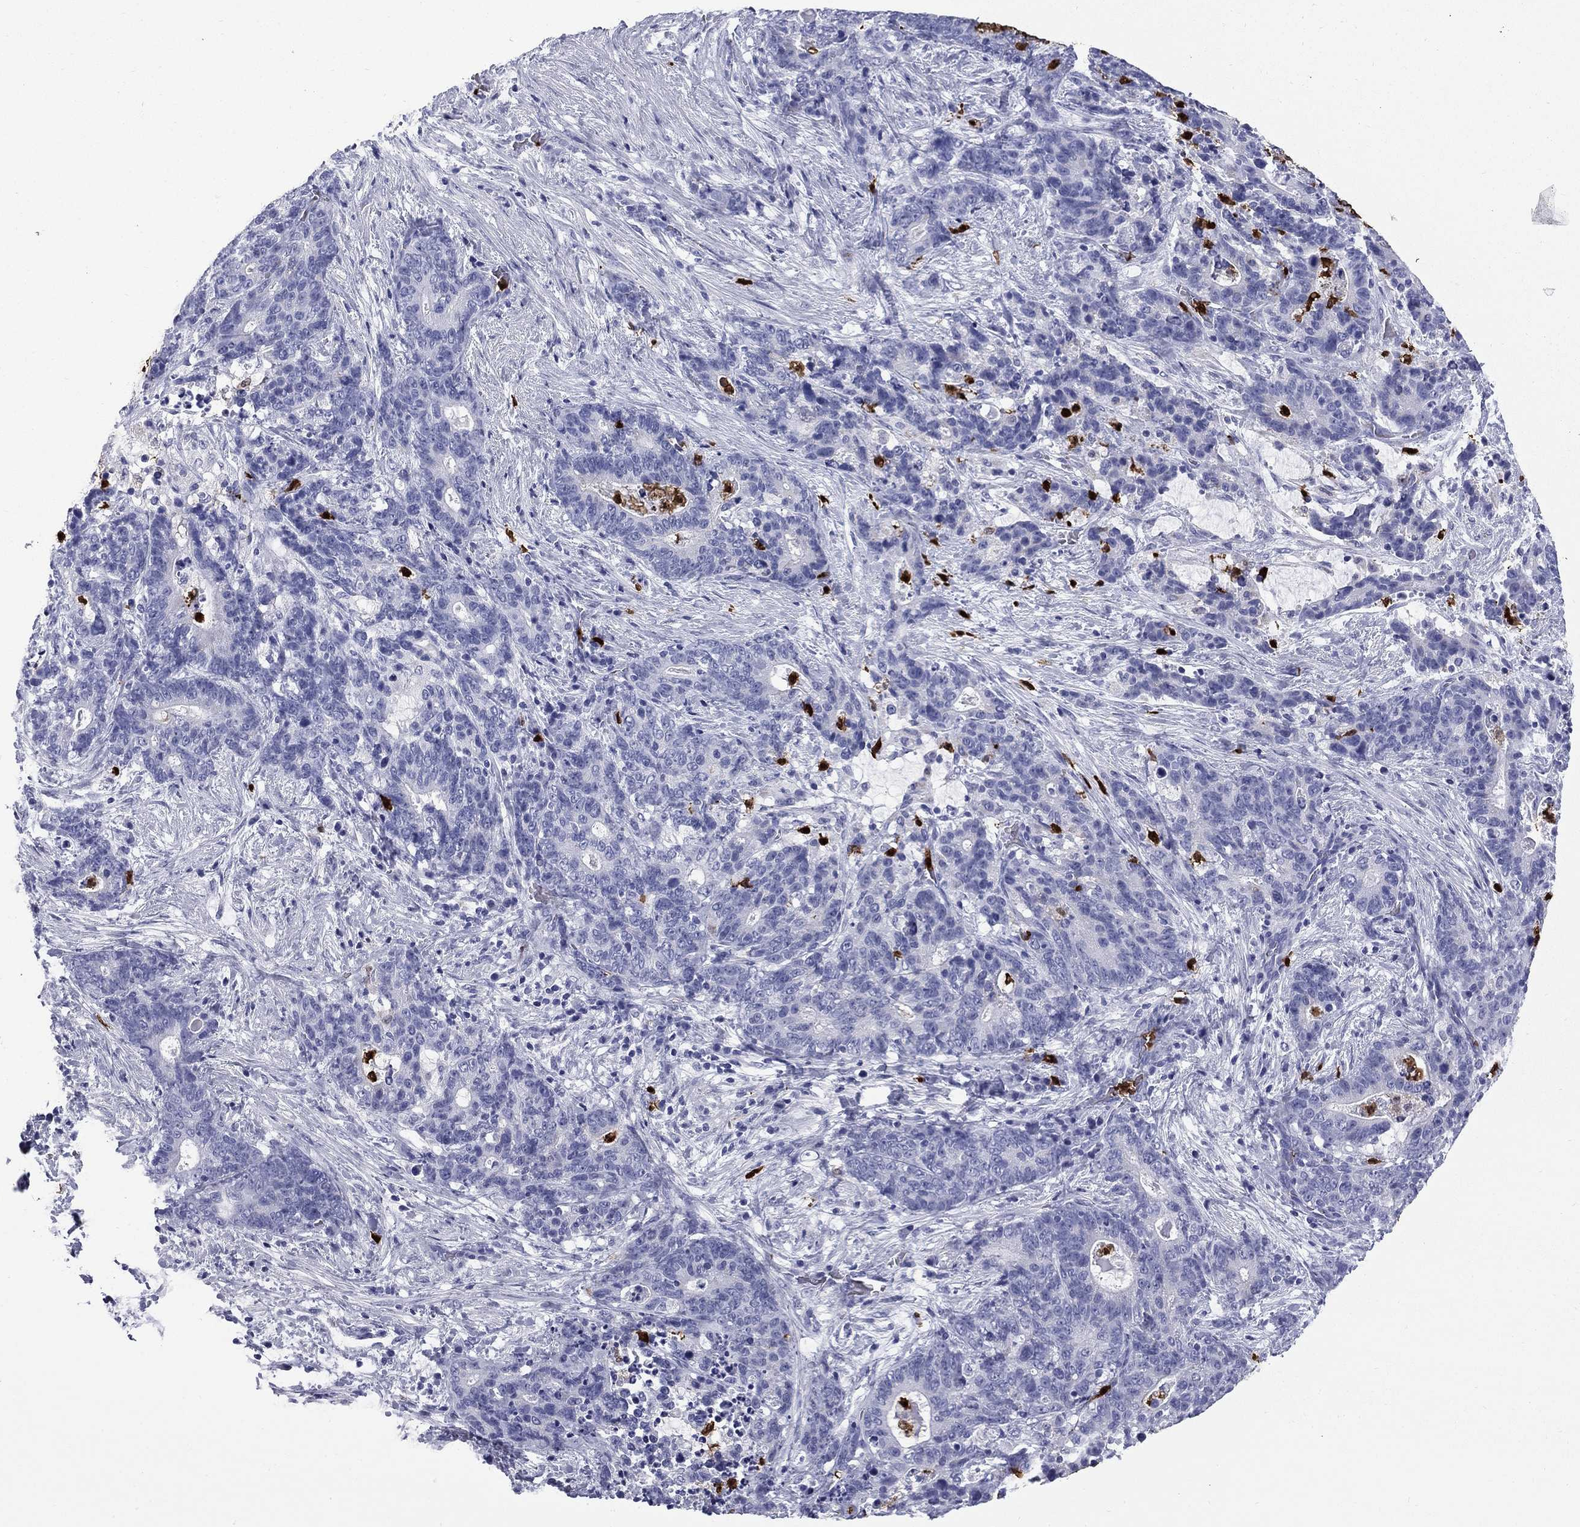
{"staining": {"intensity": "negative", "quantity": "none", "location": "none"}, "tissue": "stomach cancer", "cell_type": "Tumor cells", "image_type": "cancer", "snomed": [{"axis": "morphology", "description": "Normal tissue, NOS"}, {"axis": "morphology", "description": "Adenocarcinoma, NOS"}, {"axis": "topography", "description": "Stomach"}], "caption": "This is a histopathology image of immunohistochemistry (IHC) staining of stomach cancer (adenocarcinoma), which shows no expression in tumor cells.", "gene": "TRIM29", "patient": {"sex": "female", "age": 64}}